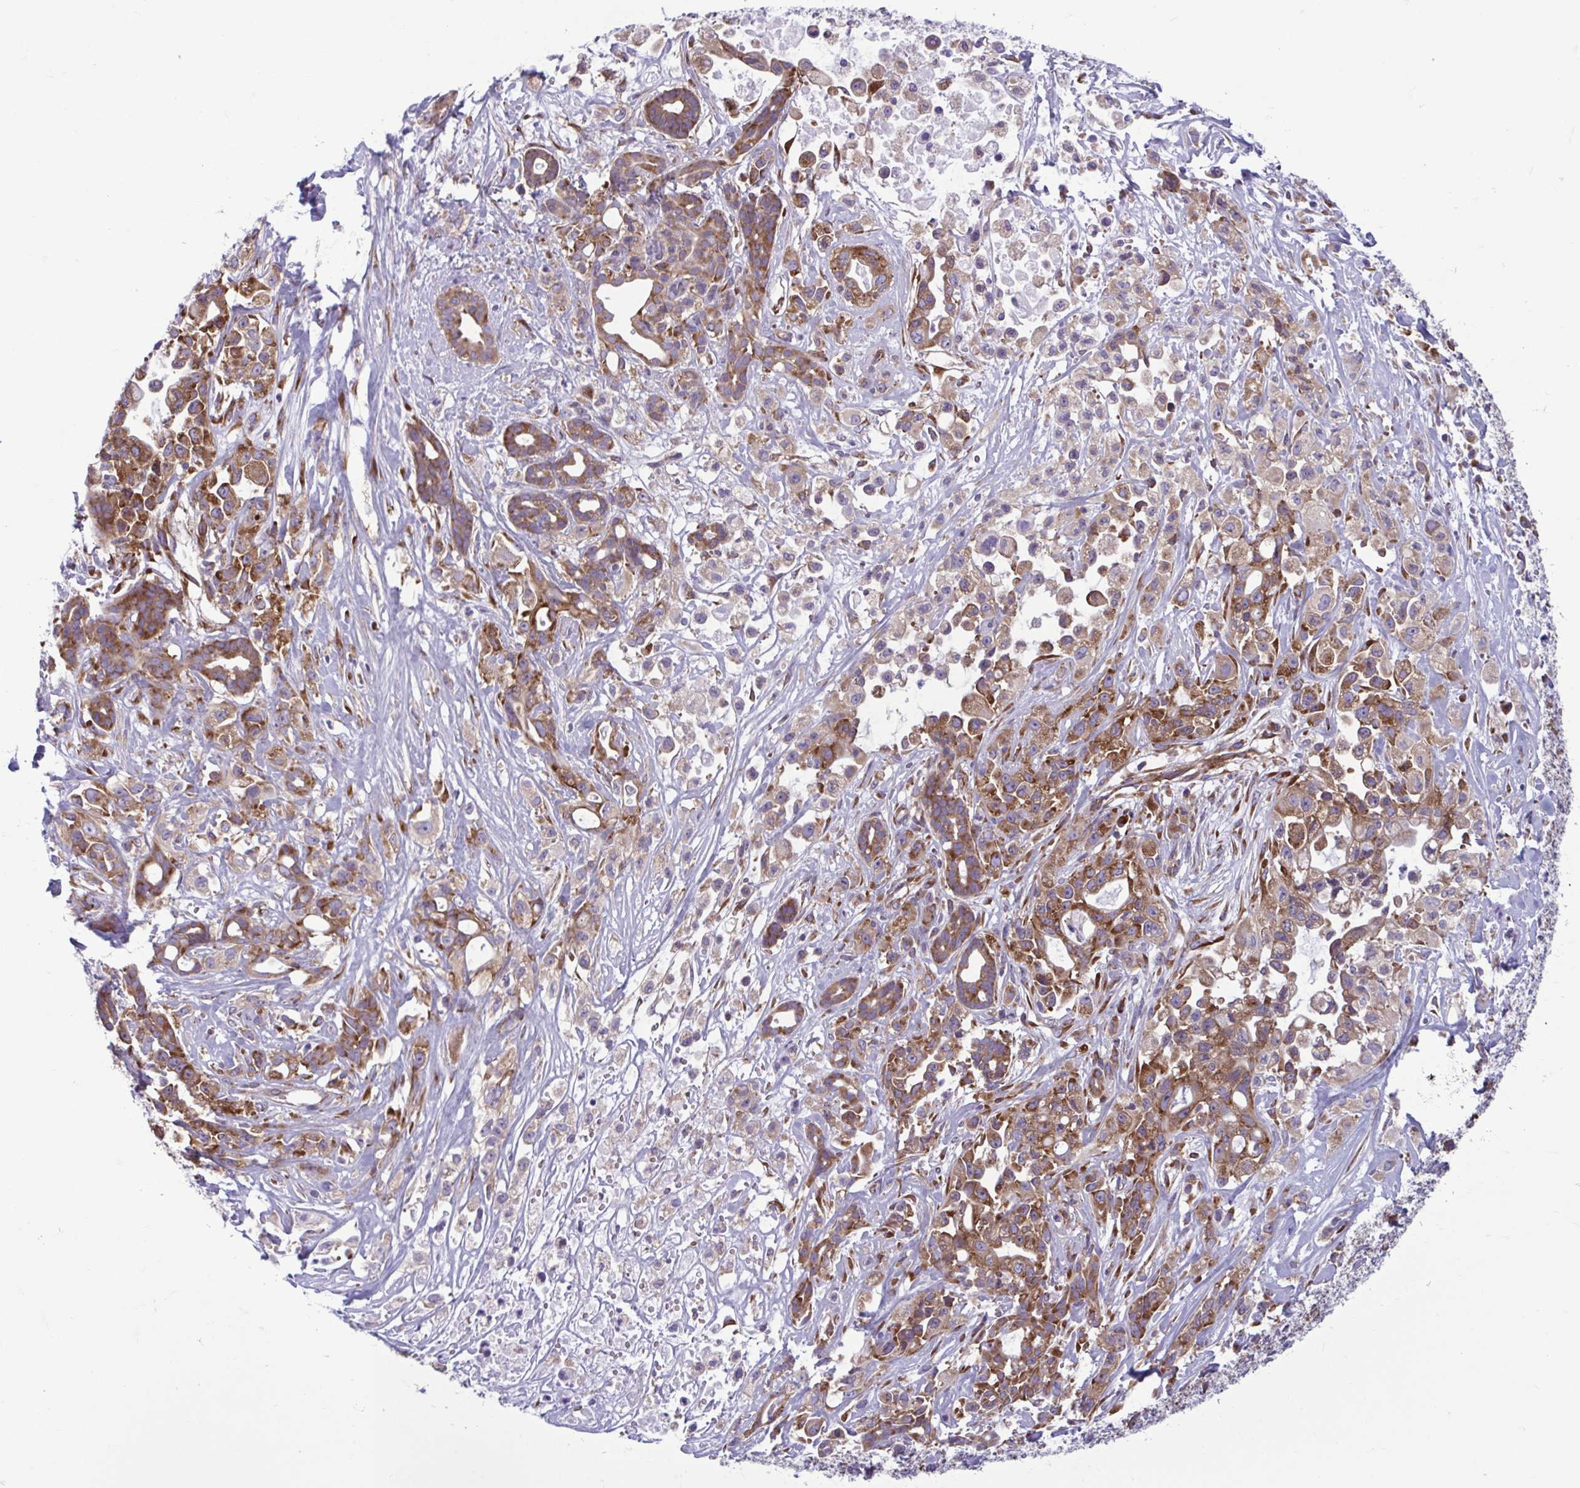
{"staining": {"intensity": "moderate", "quantity": ">75%", "location": "cytoplasmic/membranous"}, "tissue": "pancreatic cancer", "cell_type": "Tumor cells", "image_type": "cancer", "snomed": [{"axis": "morphology", "description": "Adenocarcinoma, NOS"}, {"axis": "topography", "description": "Pancreas"}], "caption": "Pancreatic cancer stained with a brown dye reveals moderate cytoplasmic/membranous positive staining in about >75% of tumor cells.", "gene": "RPS16", "patient": {"sex": "male", "age": 44}}